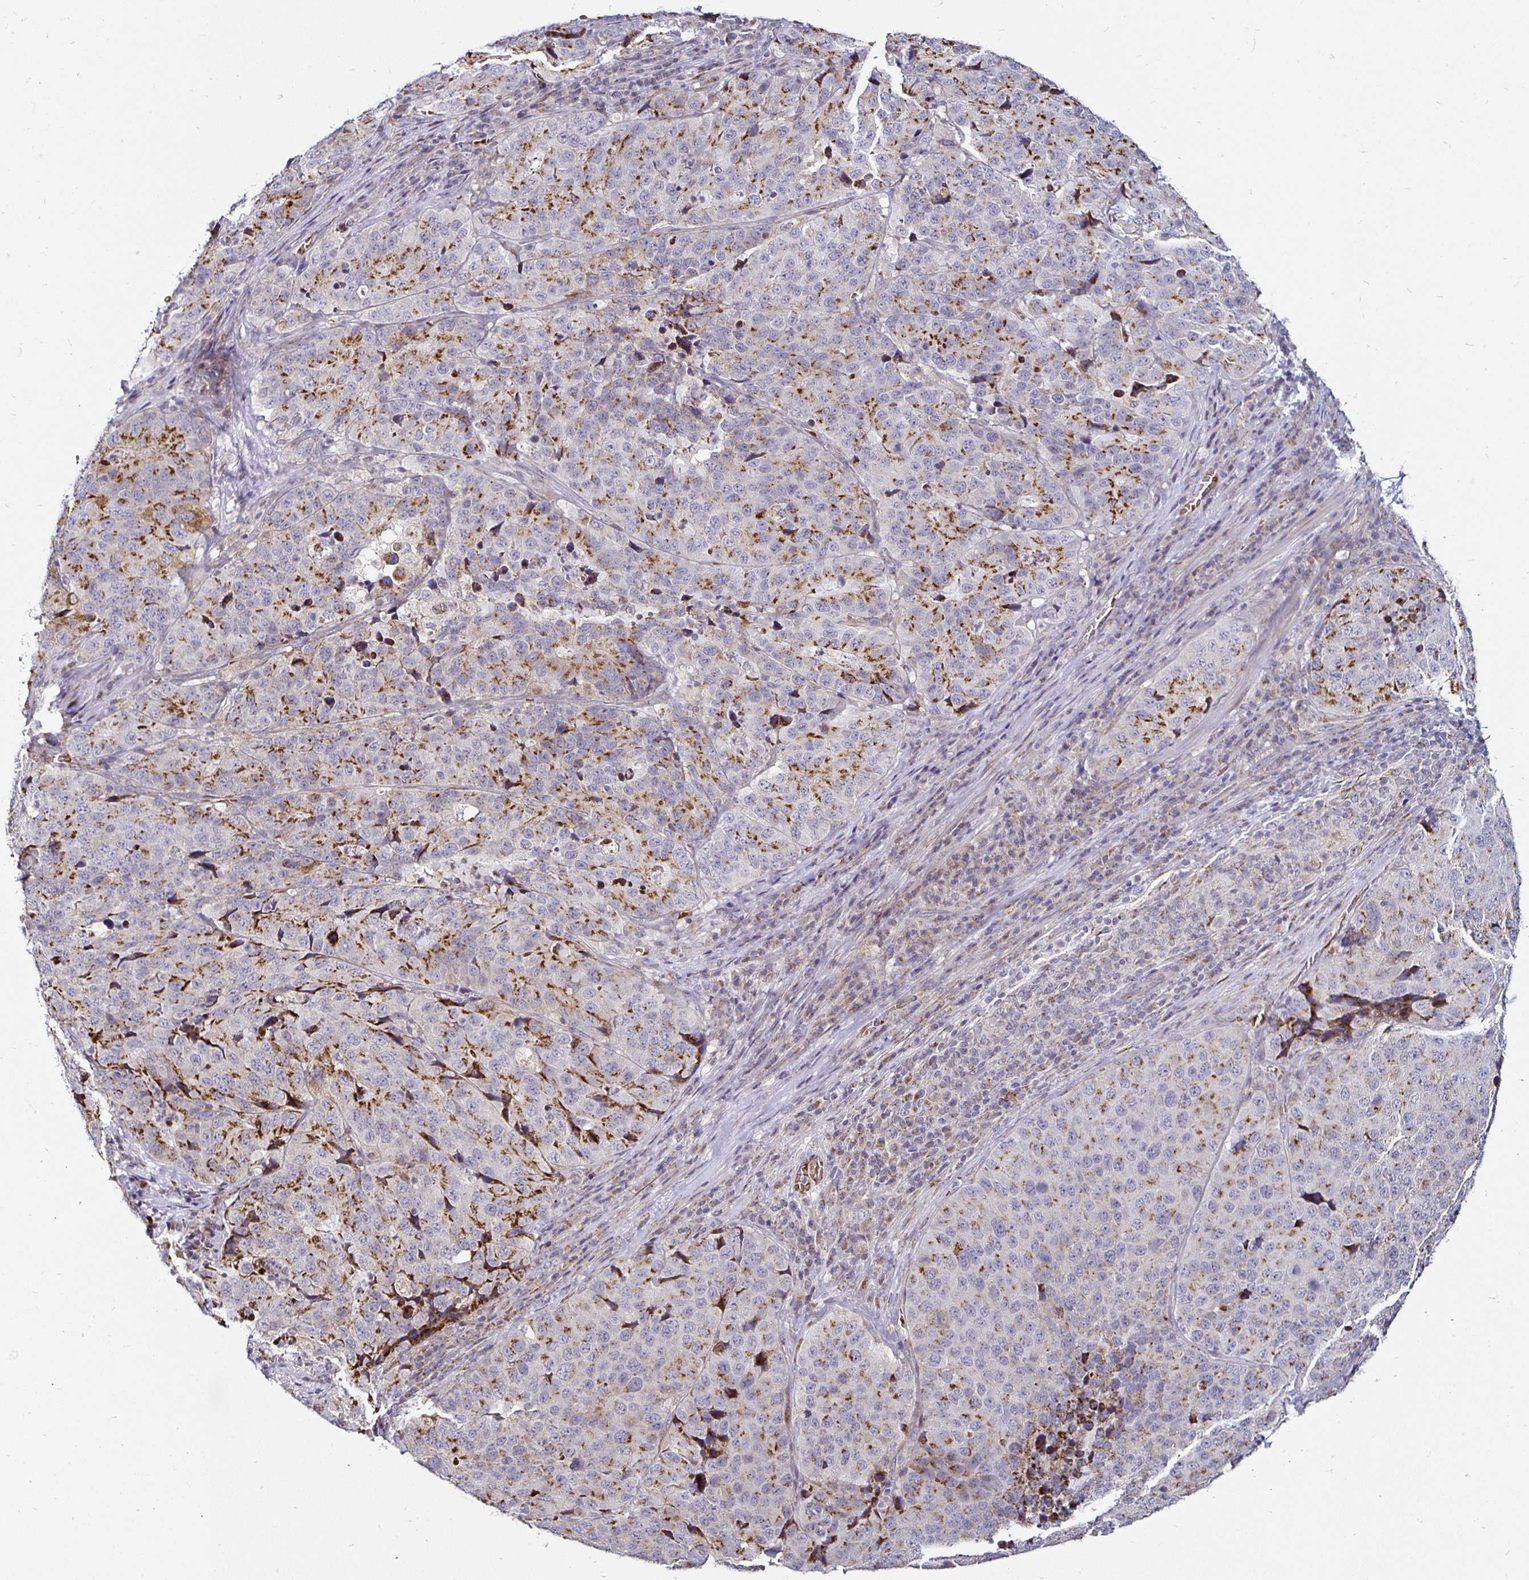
{"staining": {"intensity": "moderate", "quantity": "25%-75%", "location": "cytoplasmic/membranous"}, "tissue": "stomach cancer", "cell_type": "Tumor cells", "image_type": "cancer", "snomed": [{"axis": "morphology", "description": "Adenocarcinoma, NOS"}, {"axis": "topography", "description": "Stomach"}], "caption": "Moderate cytoplasmic/membranous staining for a protein is appreciated in about 25%-75% of tumor cells of adenocarcinoma (stomach) using IHC.", "gene": "ATG3", "patient": {"sex": "male", "age": 71}}